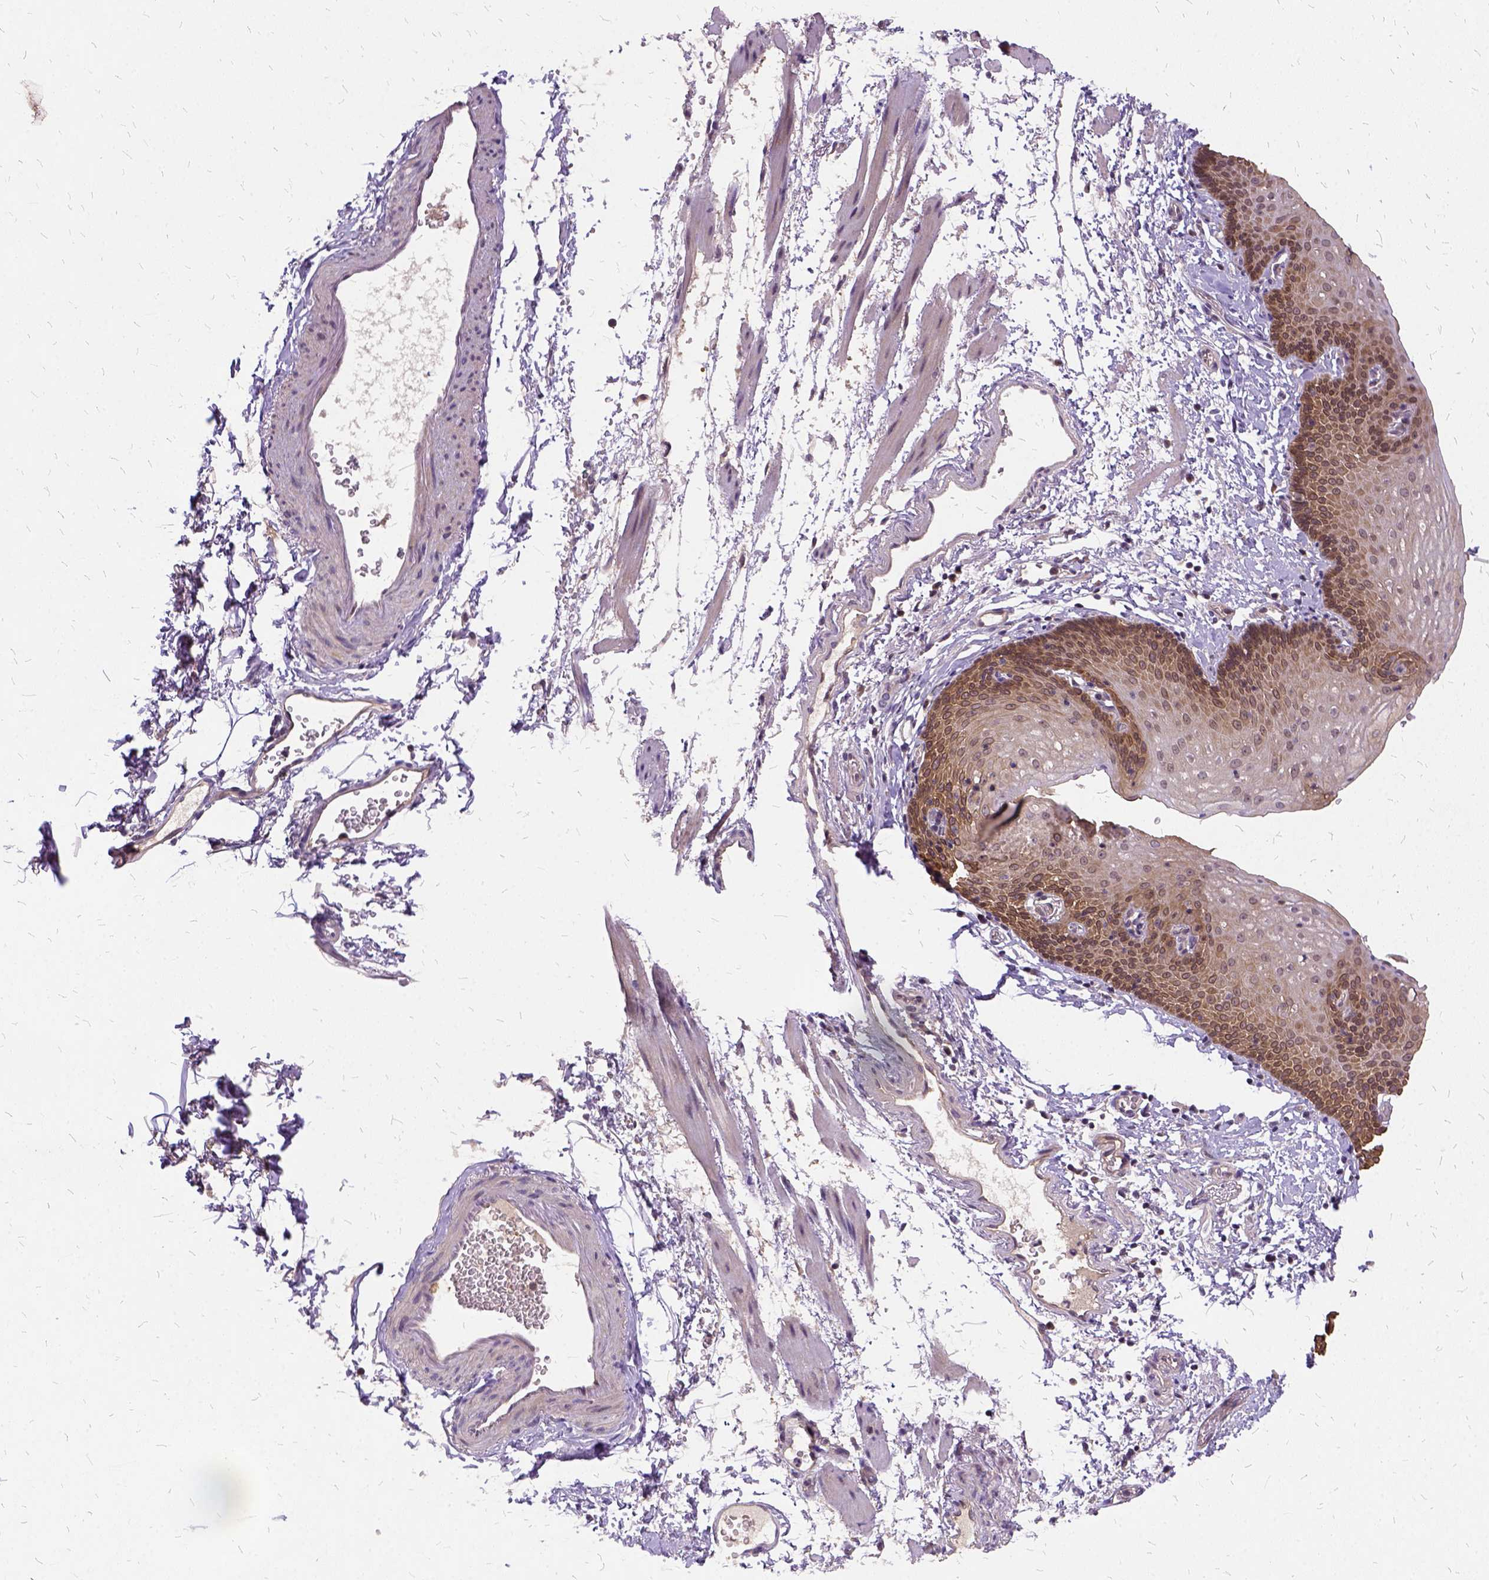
{"staining": {"intensity": "moderate", "quantity": "25%-75%", "location": "cytoplasmic/membranous"}, "tissue": "esophagus", "cell_type": "Squamous epithelial cells", "image_type": "normal", "snomed": [{"axis": "morphology", "description": "Normal tissue, NOS"}, {"axis": "topography", "description": "Esophagus"}], "caption": "Normal esophagus was stained to show a protein in brown. There is medium levels of moderate cytoplasmic/membranous staining in about 25%-75% of squamous epithelial cells.", "gene": "ILRUN", "patient": {"sex": "female", "age": 64}}